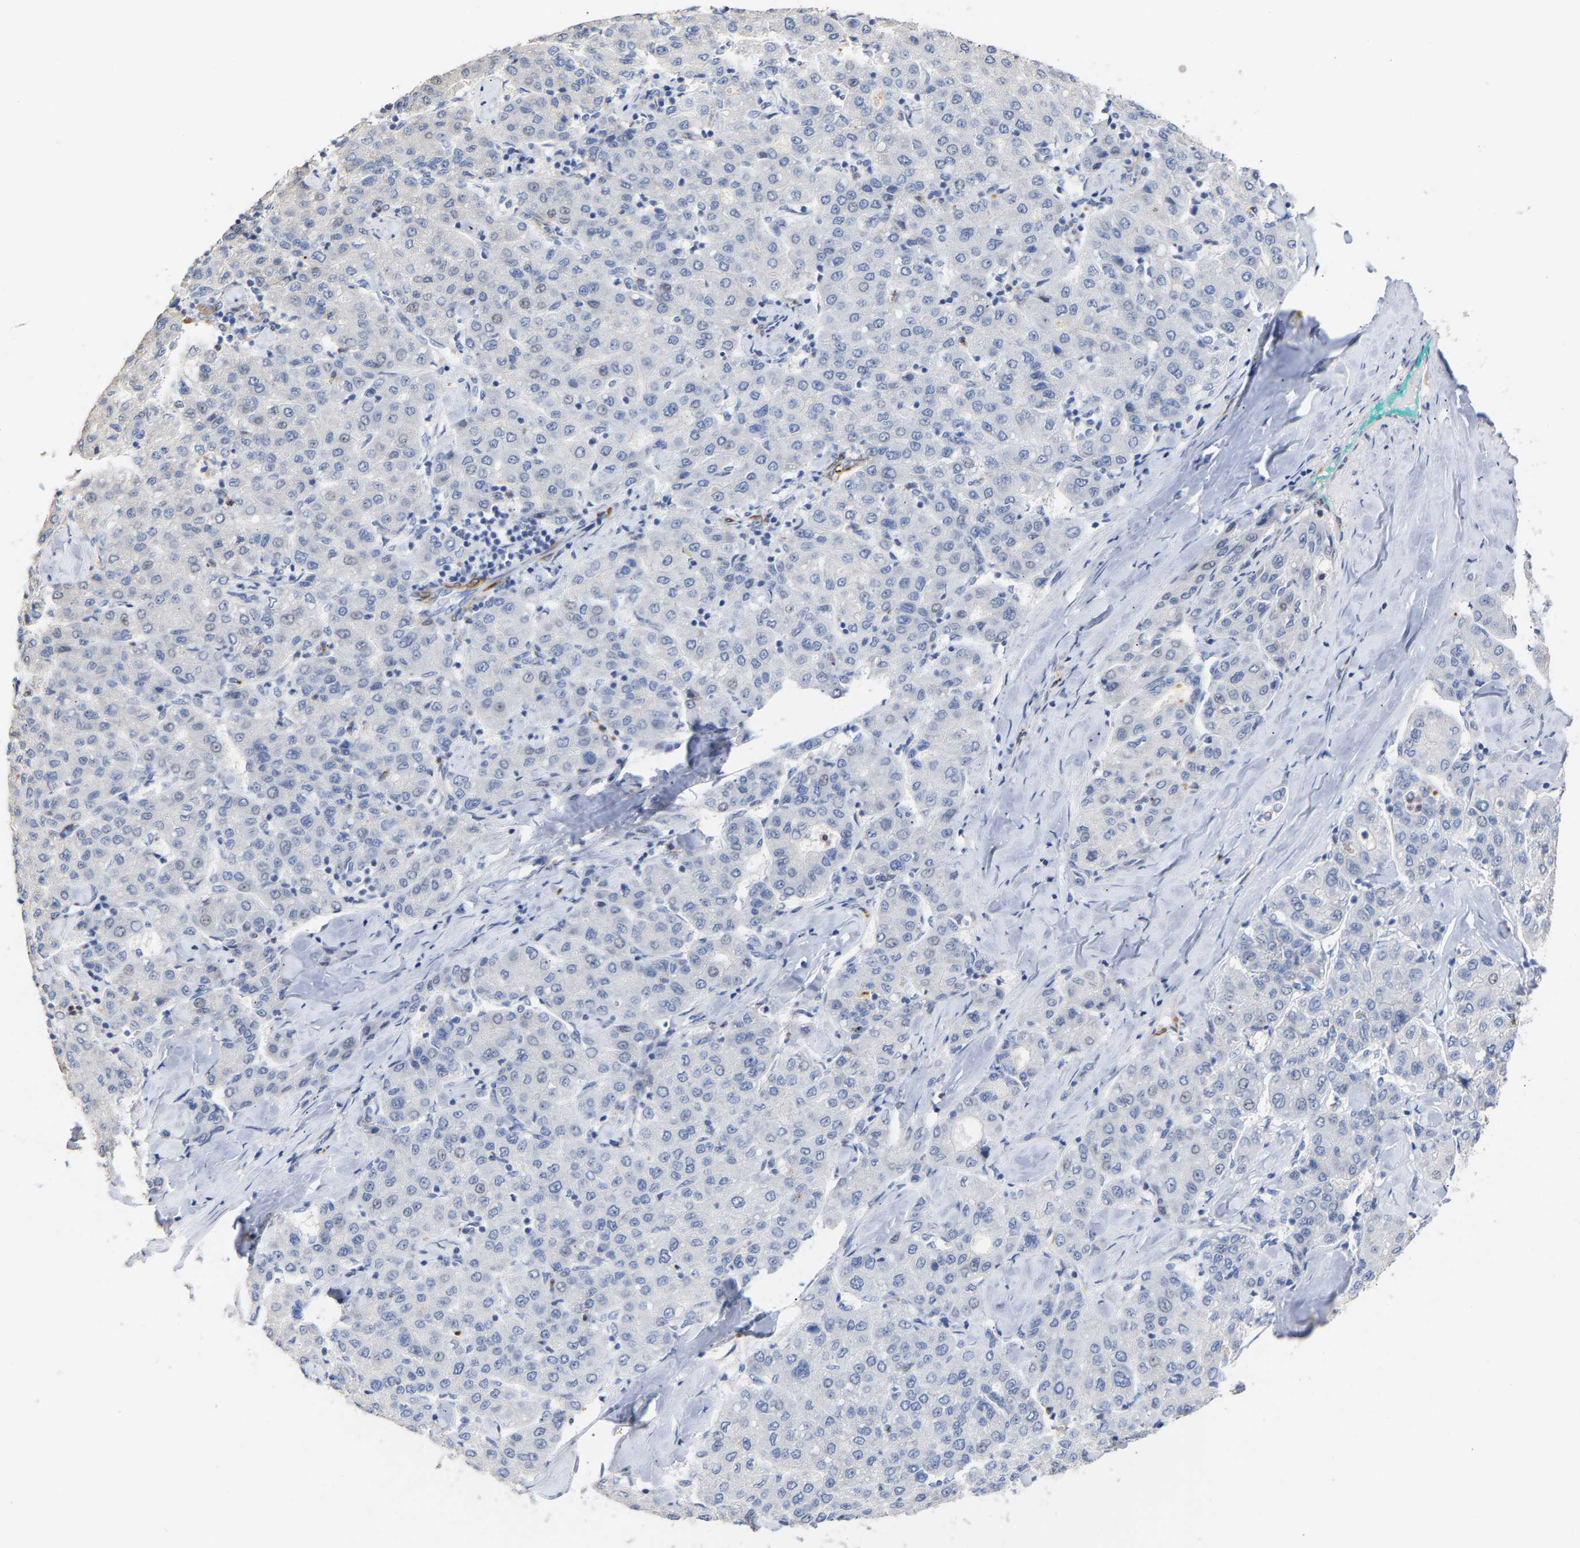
{"staining": {"intensity": "negative", "quantity": "none", "location": "none"}, "tissue": "liver cancer", "cell_type": "Tumor cells", "image_type": "cancer", "snomed": [{"axis": "morphology", "description": "Carcinoma, Hepatocellular, NOS"}, {"axis": "topography", "description": "Liver"}], "caption": "The micrograph demonstrates no significant expression in tumor cells of hepatocellular carcinoma (liver).", "gene": "AMPH", "patient": {"sex": "male", "age": 65}}